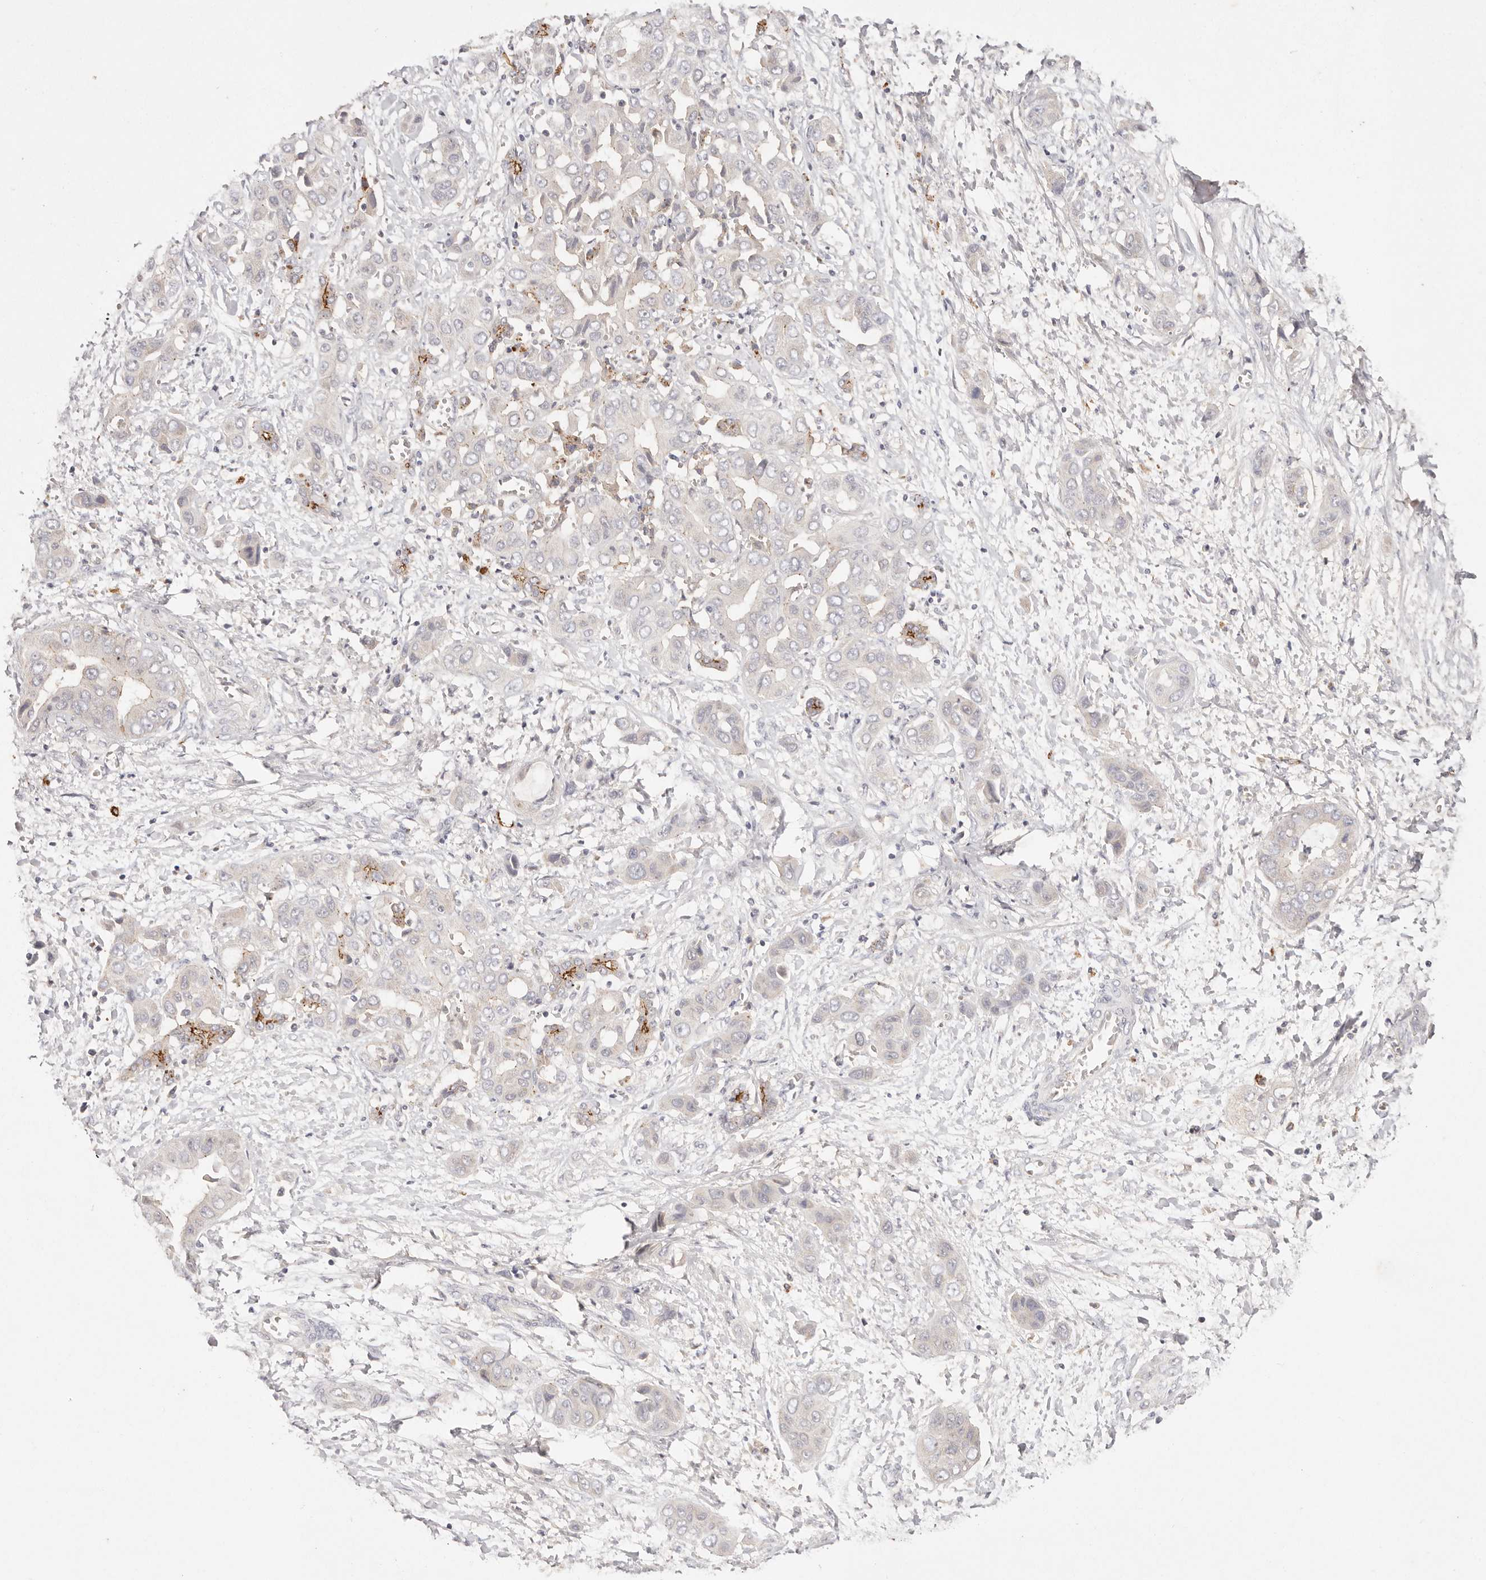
{"staining": {"intensity": "moderate", "quantity": "<25%", "location": "cytoplasmic/membranous"}, "tissue": "liver cancer", "cell_type": "Tumor cells", "image_type": "cancer", "snomed": [{"axis": "morphology", "description": "Cholangiocarcinoma"}, {"axis": "topography", "description": "Liver"}], "caption": "The histopathology image reveals a brown stain indicating the presence of a protein in the cytoplasmic/membranous of tumor cells in liver cancer.", "gene": "CXADR", "patient": {"sex": "female", "age": 52}}